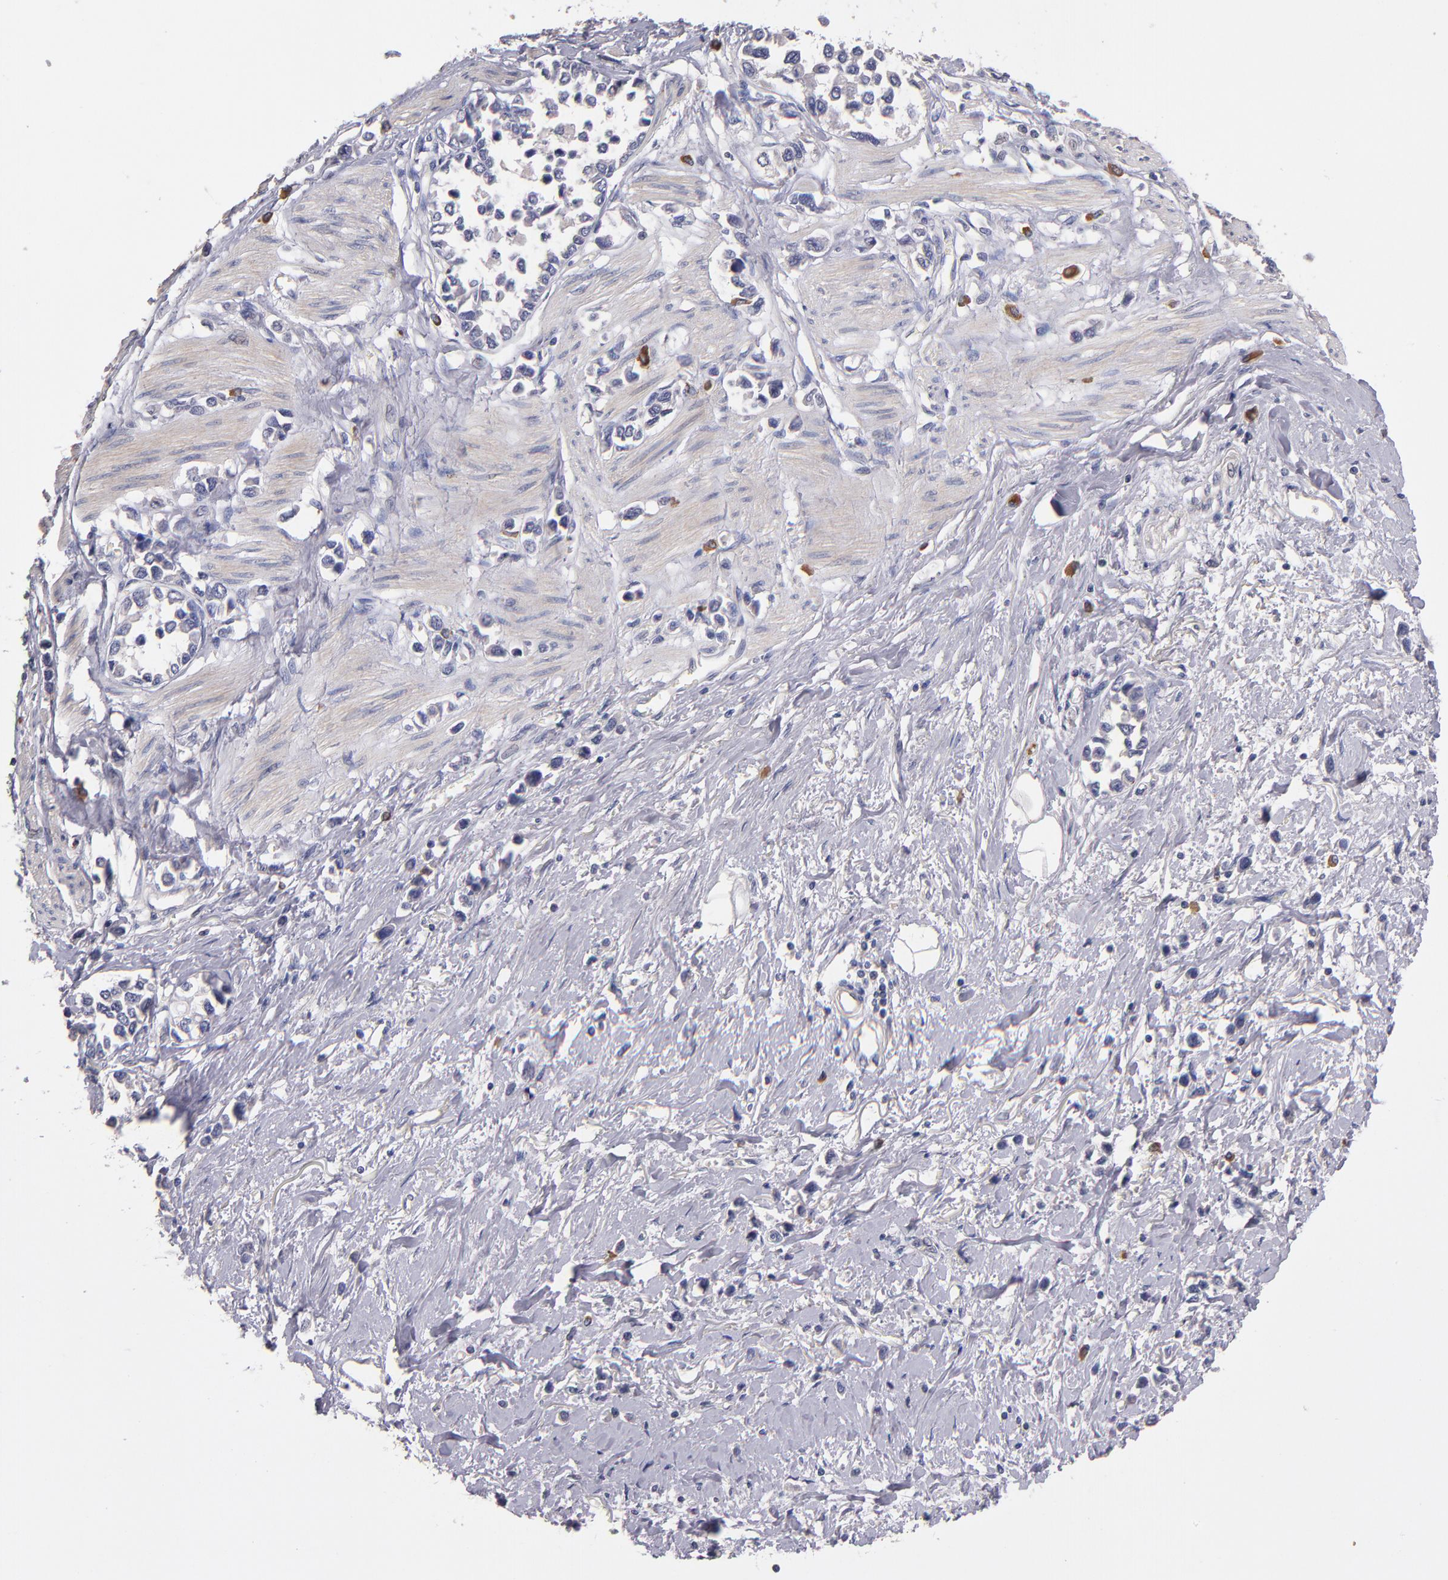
{"staining": {"intensity": "negative", "quantity": "none", "location": "none"}, "tissue": "stomach cancer", "cell_type": "Tumor cells", "image_type": "cancer", "snomed": [{"axis": "morphology", "description": "Adenocarcinoma, NOS"}, {"axis": "topography", "description": "Stomach, upper"}], "caption": "IHC of stomach adenocarcinoma shows no staining in tumor cells.", "gene": "MAGEE1", "patient": {"sex": "male", "age": 76}}